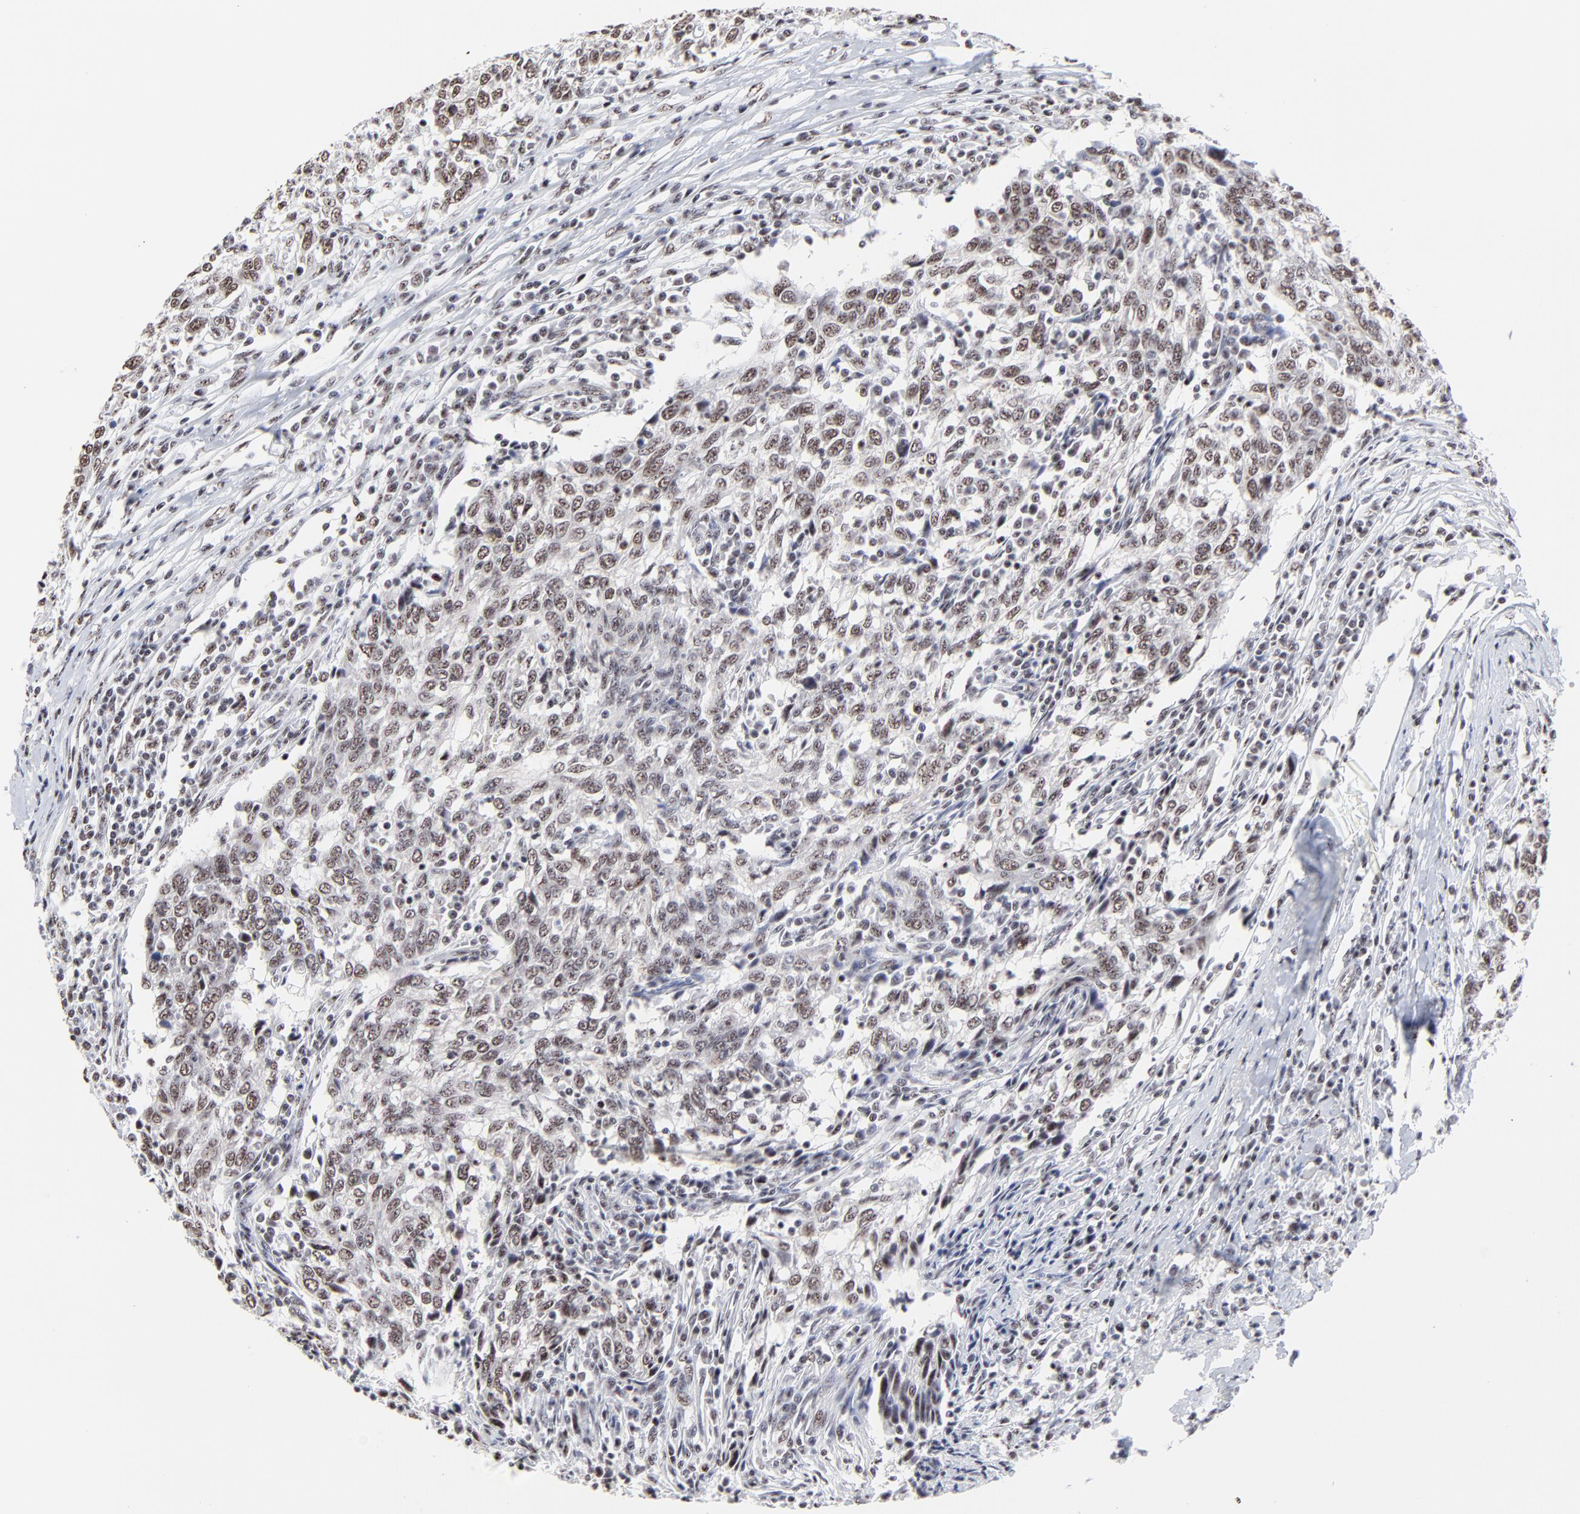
{"staining": {"intensity": "weak", "quantity": "25%-75%", "location": "nuclear"}, "tissue": "breast cancer", "cell_type": "Tumor cells", "image_type": "cancer", "snomed": [{"axis": "morphology", "description": "Duct carcinoma"}, {"axis": "topography", "description": "Breast"}], "caption": "Brown immunohistochemical staining in human breast intraductal carcinoma displays weak nuclear positivity in approximately 25%-75% of tumor cells.", "gene": "MBD4", "patient": {"sex": "female", "age": 50}}